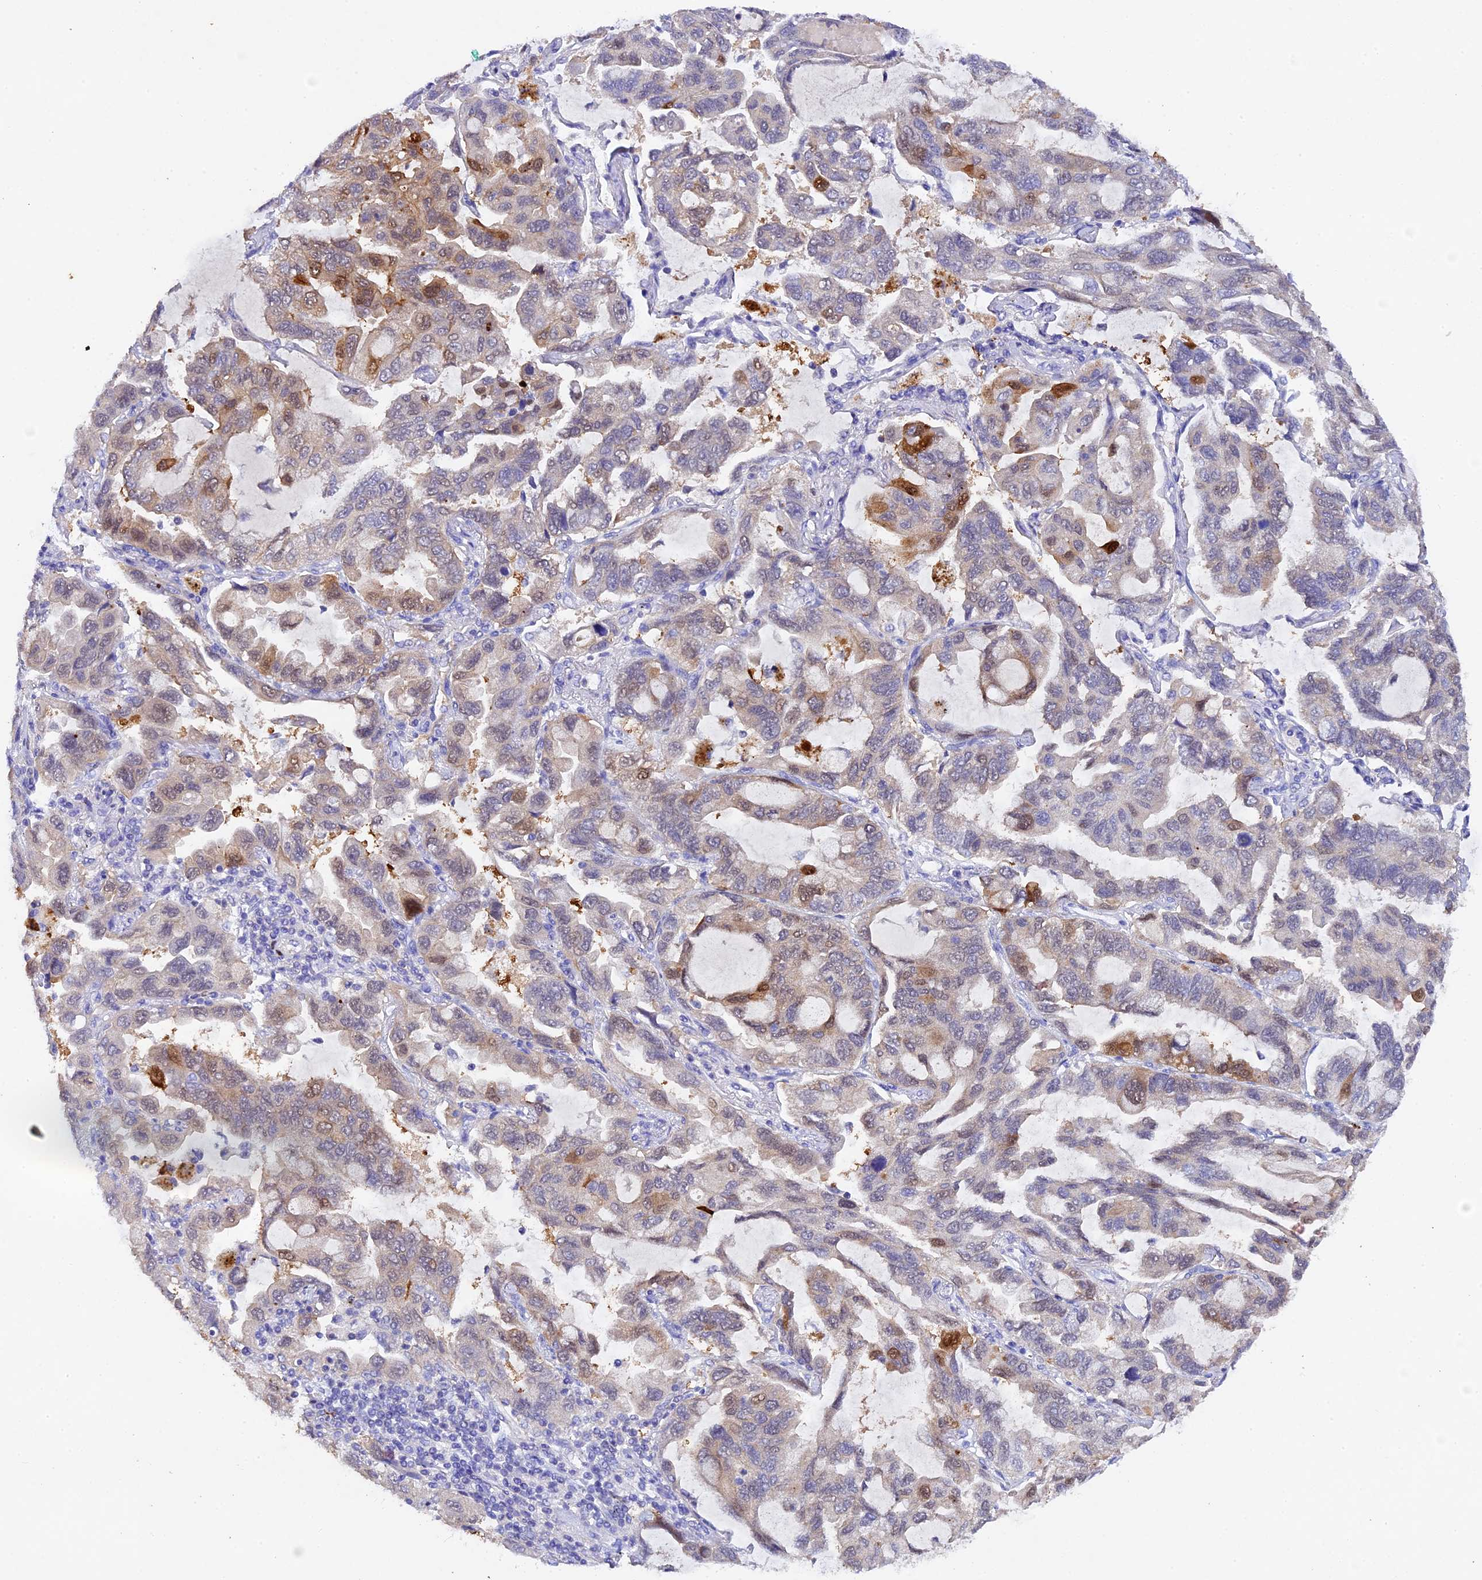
{"staining": {"intensity": "moderate", "quantity": "<25%", "location": "cytoplasmic/membranous,nuclear"}, "tissue": "lung cancer", "cell_type": "Tumor cells", "image_type": "cancer", "snomed": [{"axis": "morphology", "description": "Adenocarcinoma, NOS"}, {"axis": "topography", "description": "Lung"}], "caption": "Lung cancer (adenocarcinoma) stained with a protein marker shows moderate staining in tumor cells.", "gene": "TGDS", "patient": {"sex": "male", "age": 64}}